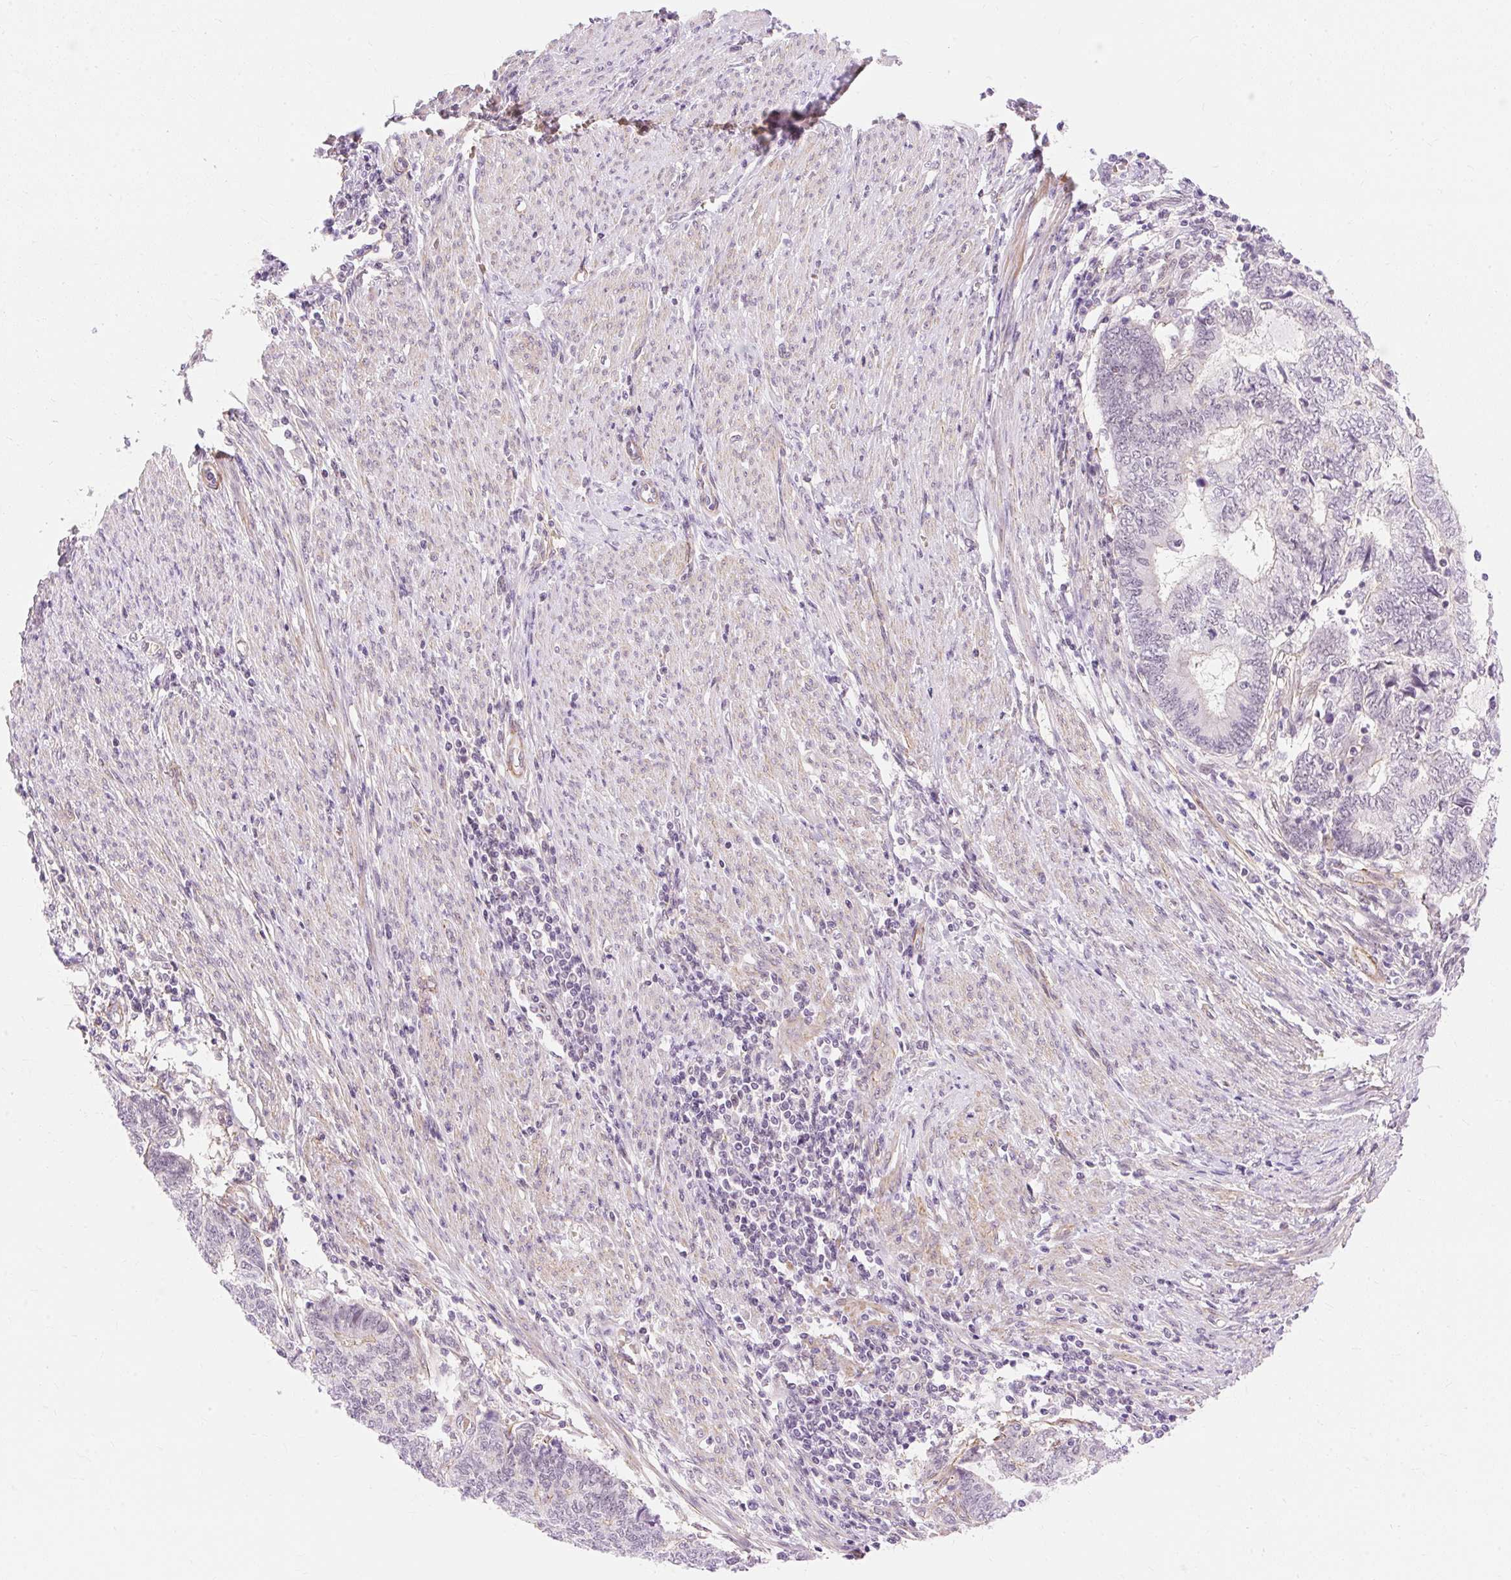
{"staining": {"intensity": "negative", "quantity": "none", "location": "none"}, "tissue": "endometrial cancer", "cell_type": "Tumor cells", "image_type": "cancer", "snomed": [{"axis": "morphology", "description": "Adenocarcinoma, NOS"}, {"axis": "topography", "description": "Uterus"}, {"axis": "topography", "description": "Endometrium"}], "caption": "Immunohistochemical staining of endometrial cancer (adenocarcinoma) demonstrates no significant positivity in tumor cells. (Stains: DAB immunohistochemistry with hematoxylin counter stain, Microscopy: brightfield microscopy at high magnification).", "gene": "OBP2A", "patient": {"sex": "female", "age": 70}}